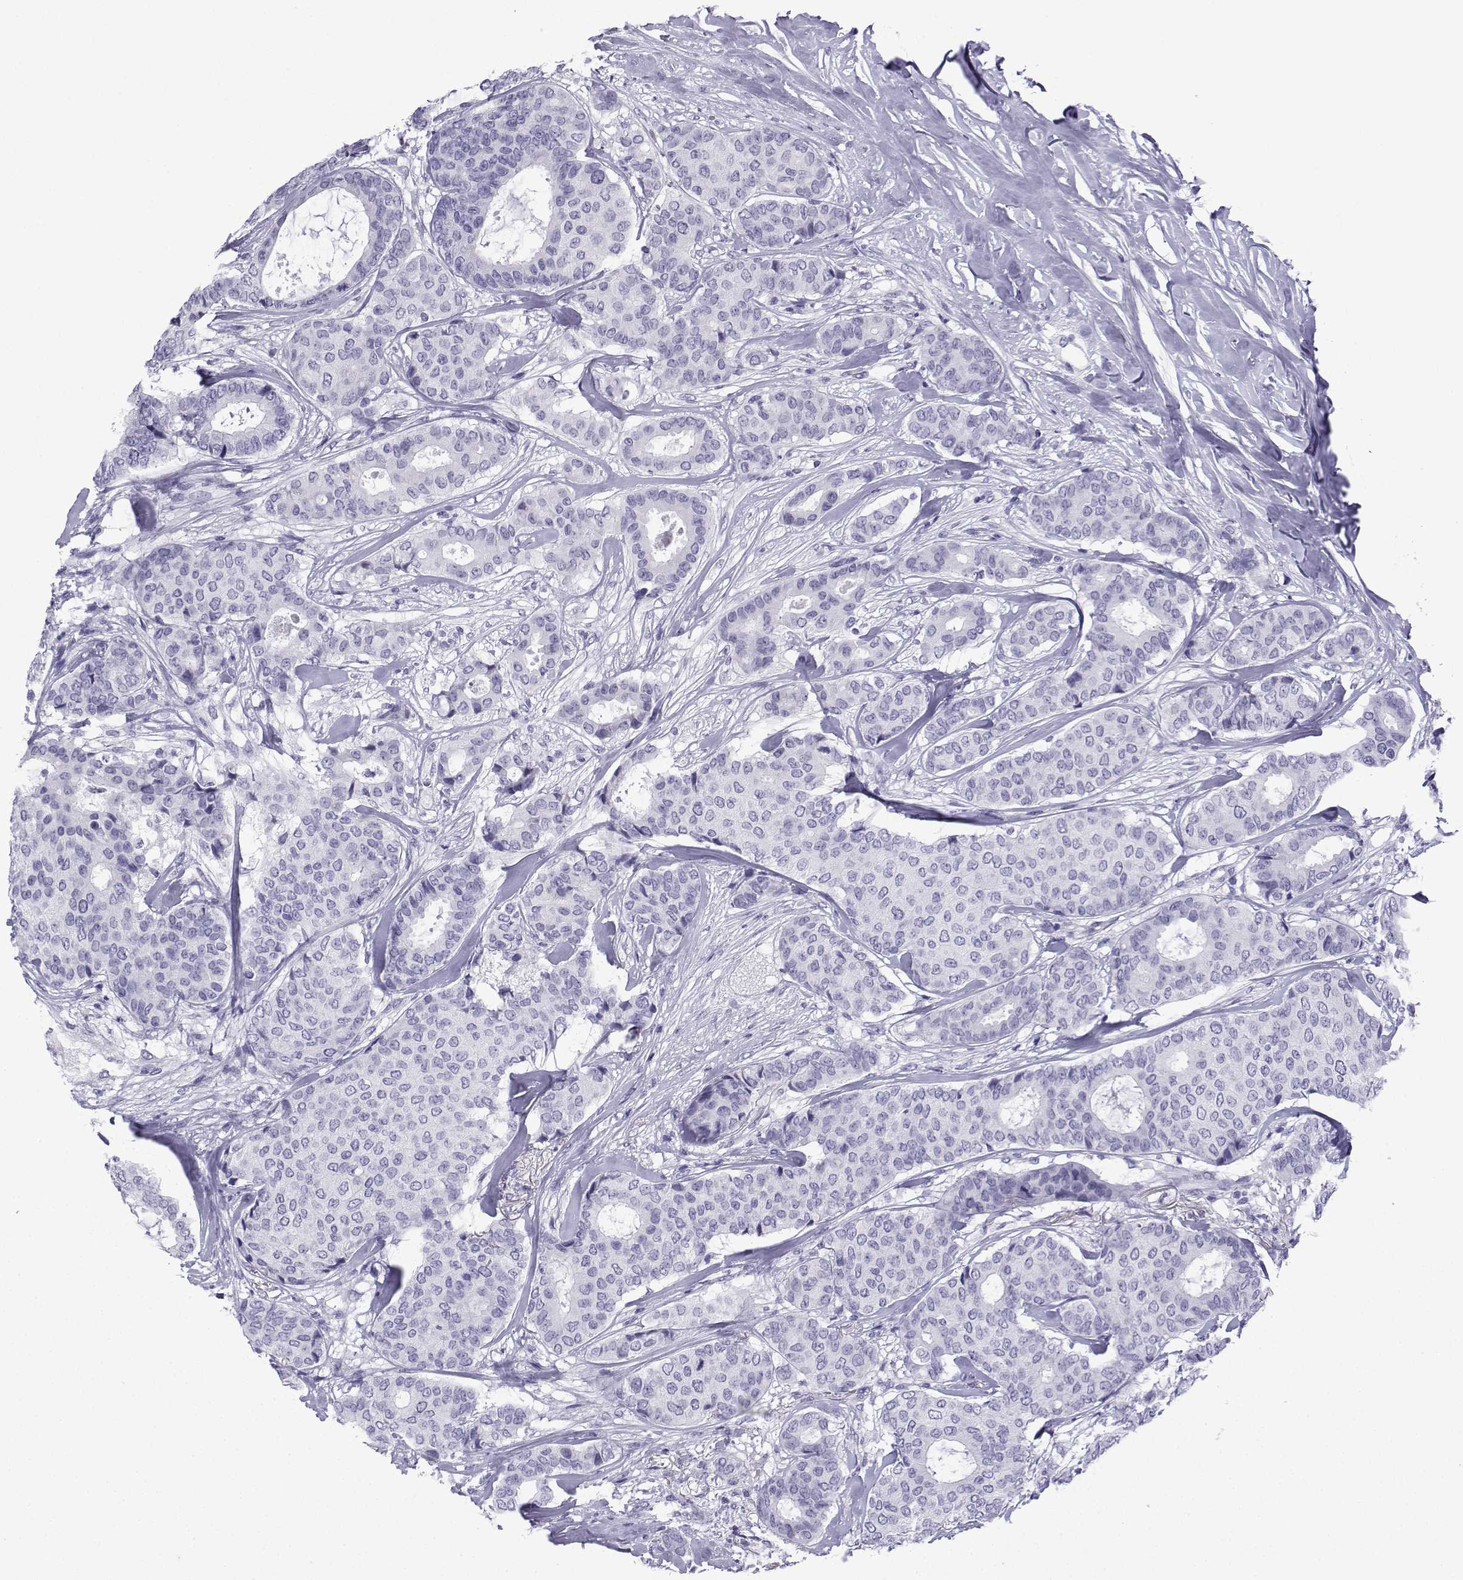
{"staining": {"intensity": "negative", "quantity": "none", "location": "none"}, "tissue": "breast cancer", "cell_type": "Tumor cells", "image_type": "cancer", "snomed": [{"axis": "morphology", "description": "Duct carcinoma"}, {"axis": "topography", "description": "Breast"}], "caption": "Immunohistochemistry (IHC) photomicrograph of neoplastic tissue: human breast invasive ductal carcinoma stained with DAB (3,3'-diaminobenzidine) reveals no significant protein positivity in tumor cells.", "gene": "TRIM46", "patient": {"sex": "female", "age": 75}}